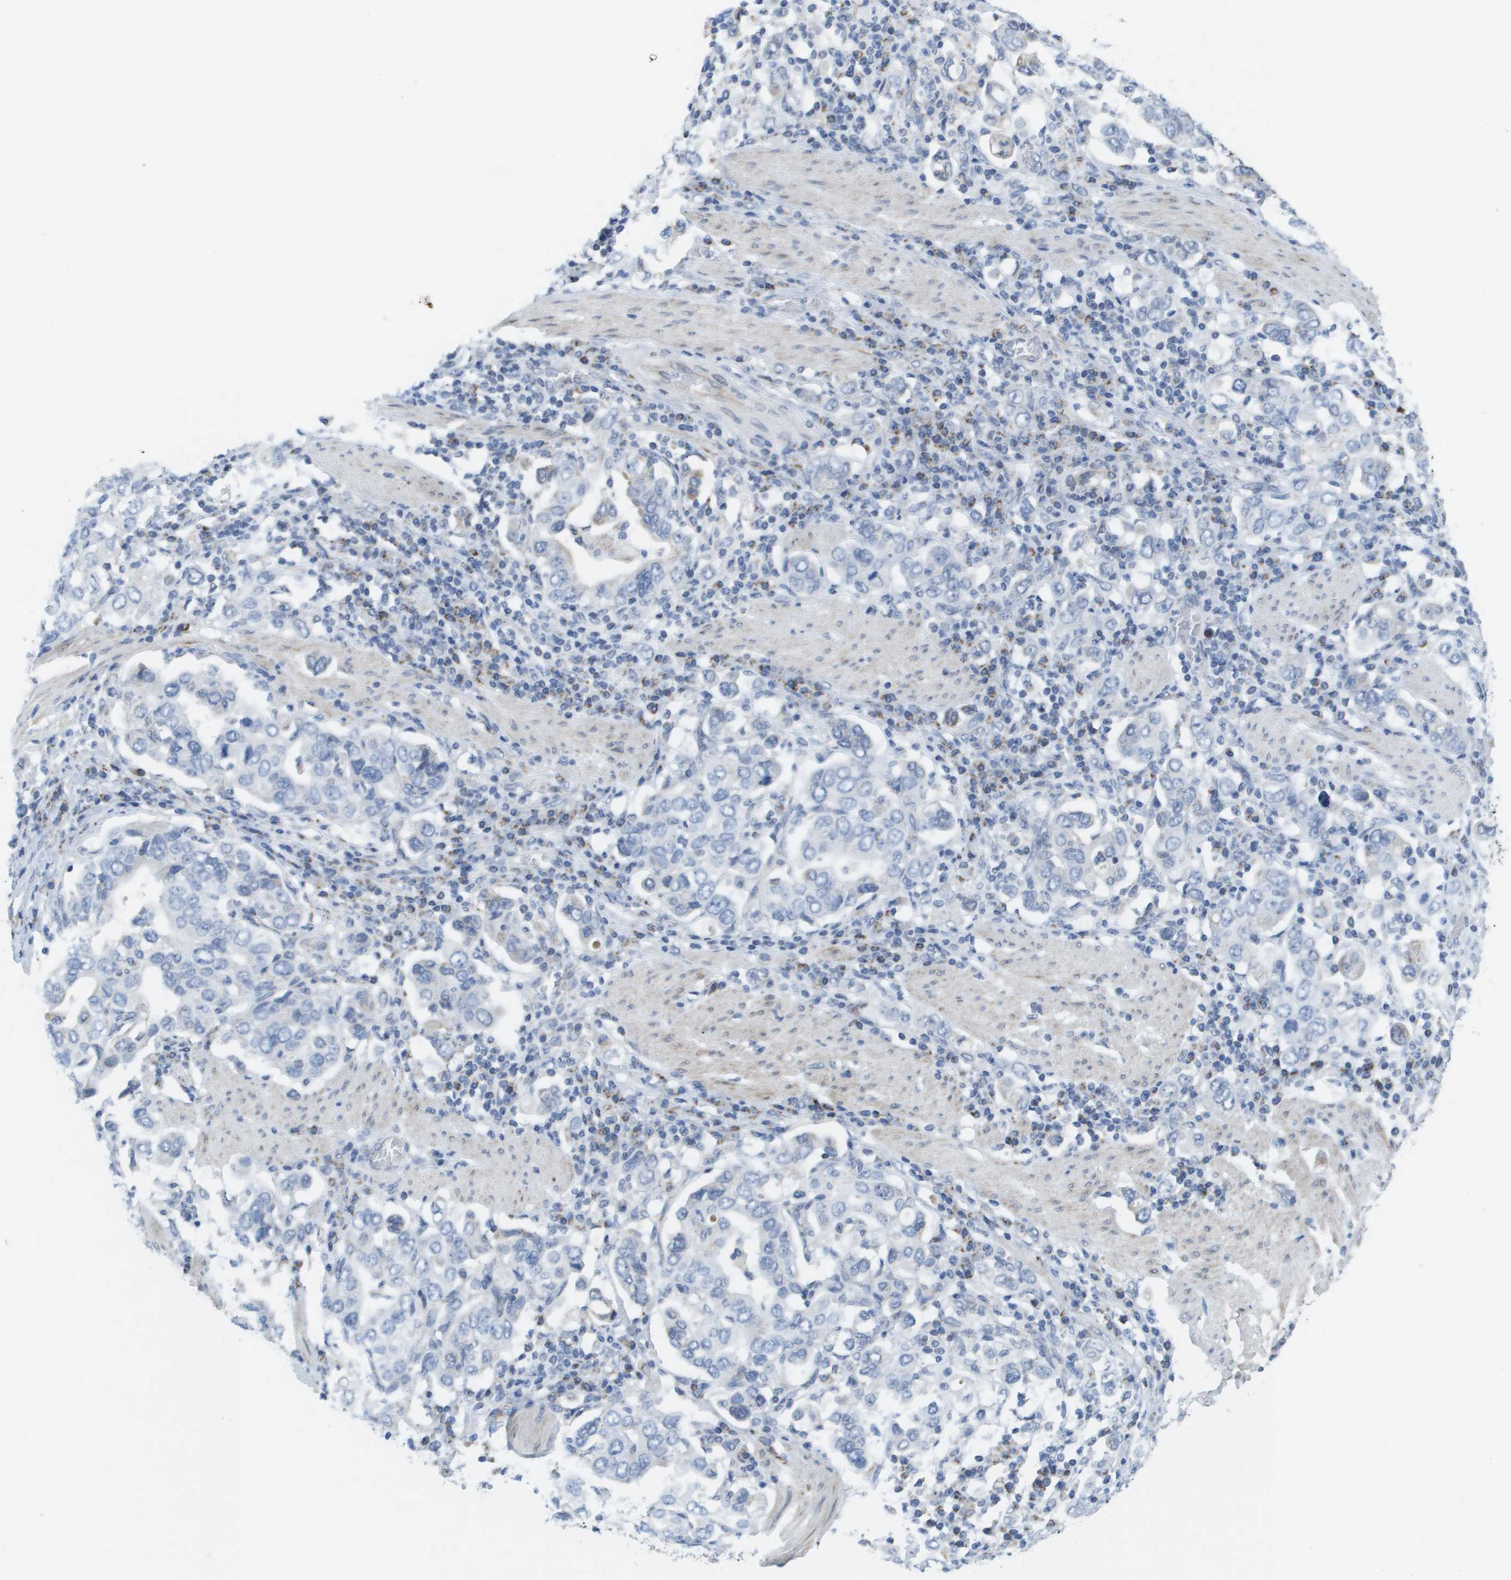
{"staining": {"intensity": "negative", "quantity": "none", "location": "none"}, "tissue": "stomach cancer", "cell_type": "Tumor cells", "image_type": "cancer", "snomed": [{"axis": "morphology", "description": "Adenocarcinoma, NOS"}, {"axis": "topography", "description": "Stomach, upper"}], "caption": "Immunohistochemical staining of human stomach adenocarcinoma shows no significant positivity in tumor cells.", "gene": "TMEM223", "patient": {"sex": "male", "age": 62}}